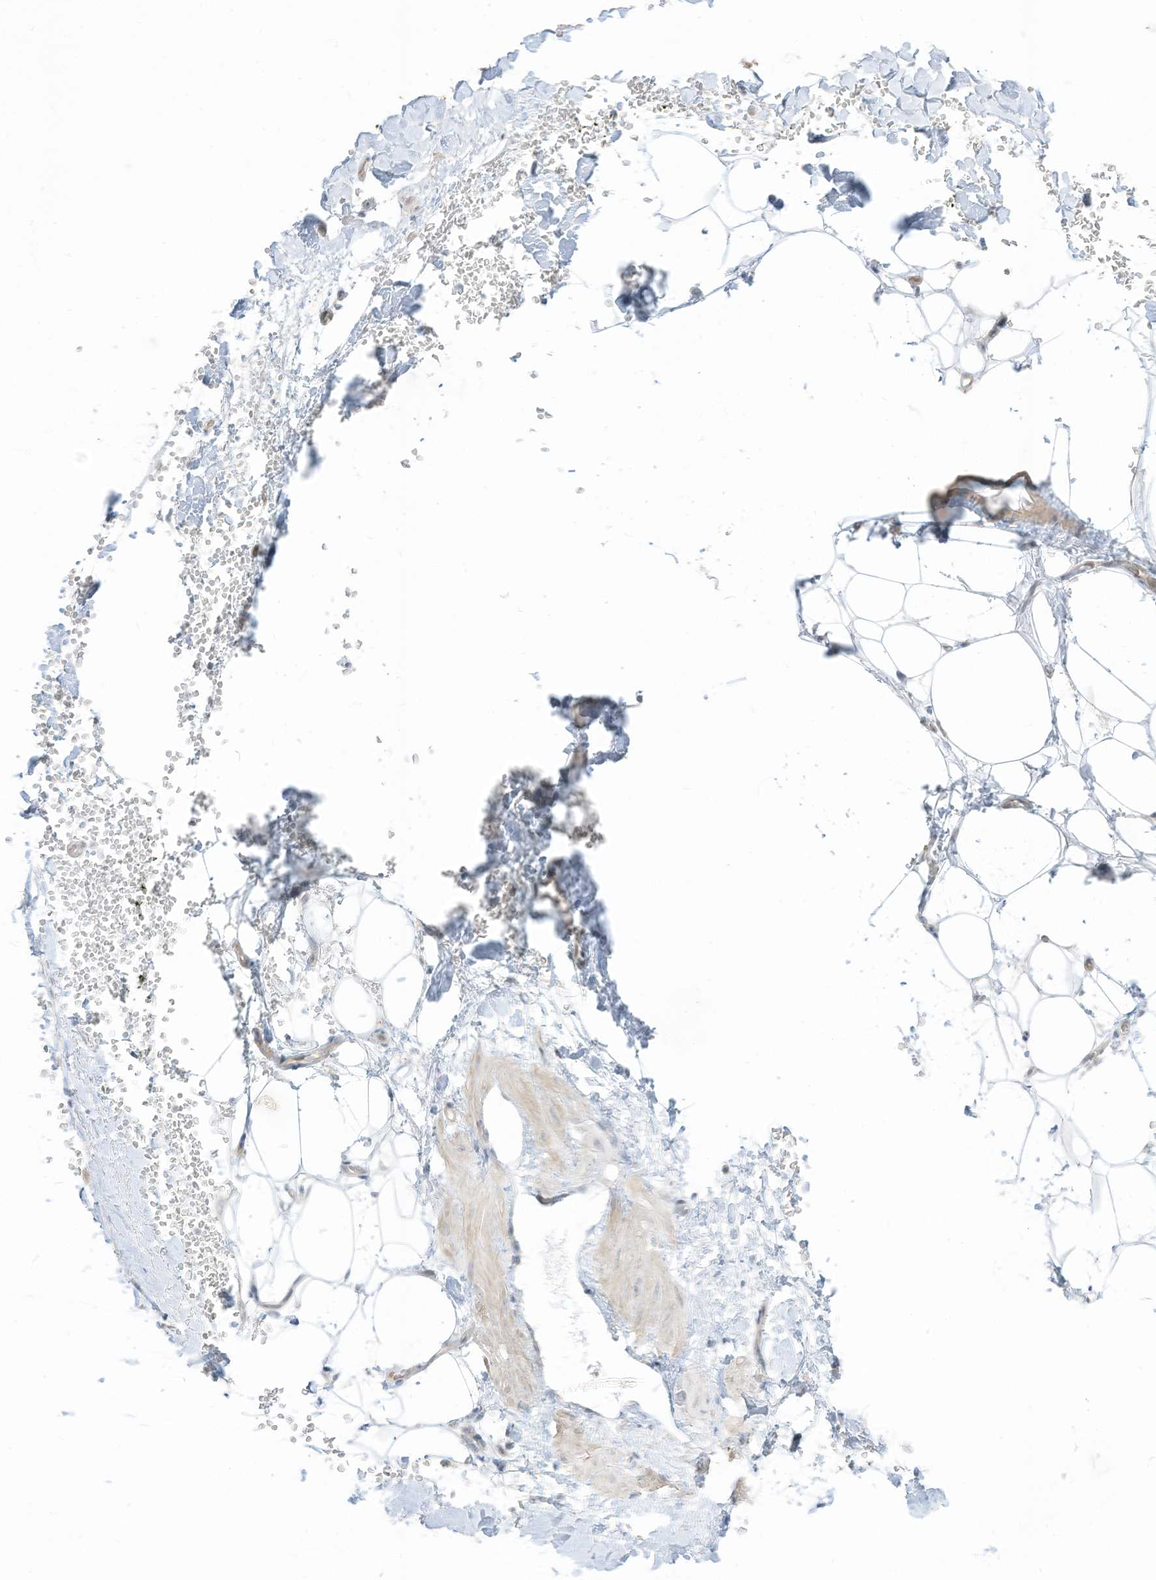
{"staining": {"intensity": "negative", "quantity": "none", "location": "none"}, "tissue": "adipose tissue", "cell_type": "Adipocytes", "image_type": "normal", "snomed": [{"axis": "morphology", "description": "Normal tissue, NOS"}, {"axis": "morphology", "description": "Adenocarcinoma, NOS"}, {"axis": "topography", "description": "Pancreas"}, {"axis": "topography", "description": "Peripheral nerve tissue"}], "caption": "This is an immunohistochemistry photomicrograph of unremarkable human adipose tissue. There is no positivity in adipocytes.", "gene": "ASPRV1", "patient": {"sex": "male", "age": 59}}